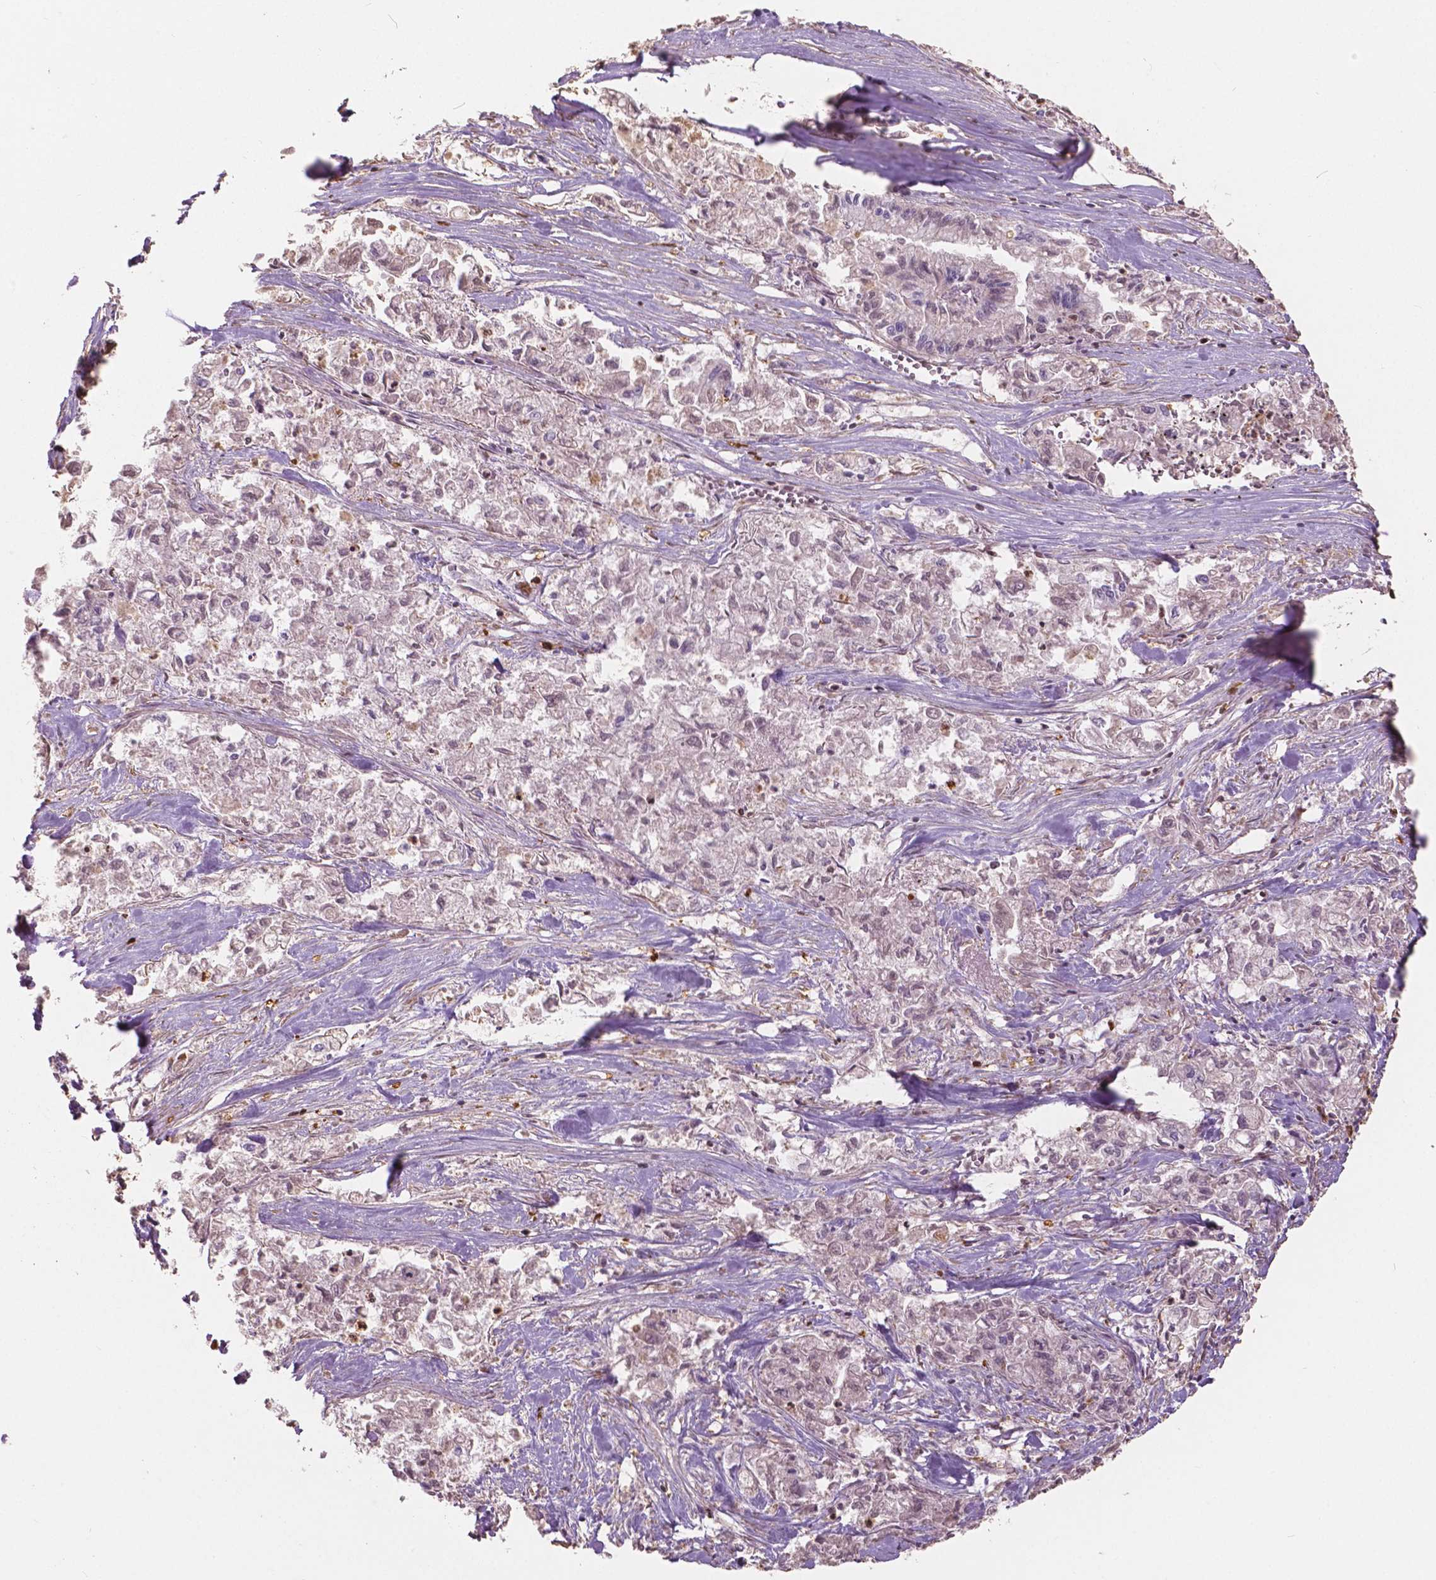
{"staining": {"intensity": "negative", "quantity": "none", "location": "none"}, "tissue": "pancreatic cancer", "cell_type": "Tumor cells", "image_type": "cancer", "snomed": [{"axis": "morphology", "description": "Adenocarcinoma, NOS"}, {"axis": "topography", "description": "Pancreas"}], "caption": "High magnification brightfield microscopy of adenocarcinoma (pancreatic) stained with DAB (3,3'-diaminobenzidine) (brown) and counterstained with hematoxylin (blue): tumor cells show no significant positivity.", "gene": "S100A4", "patient": {"sex": "male", "age": 72}}